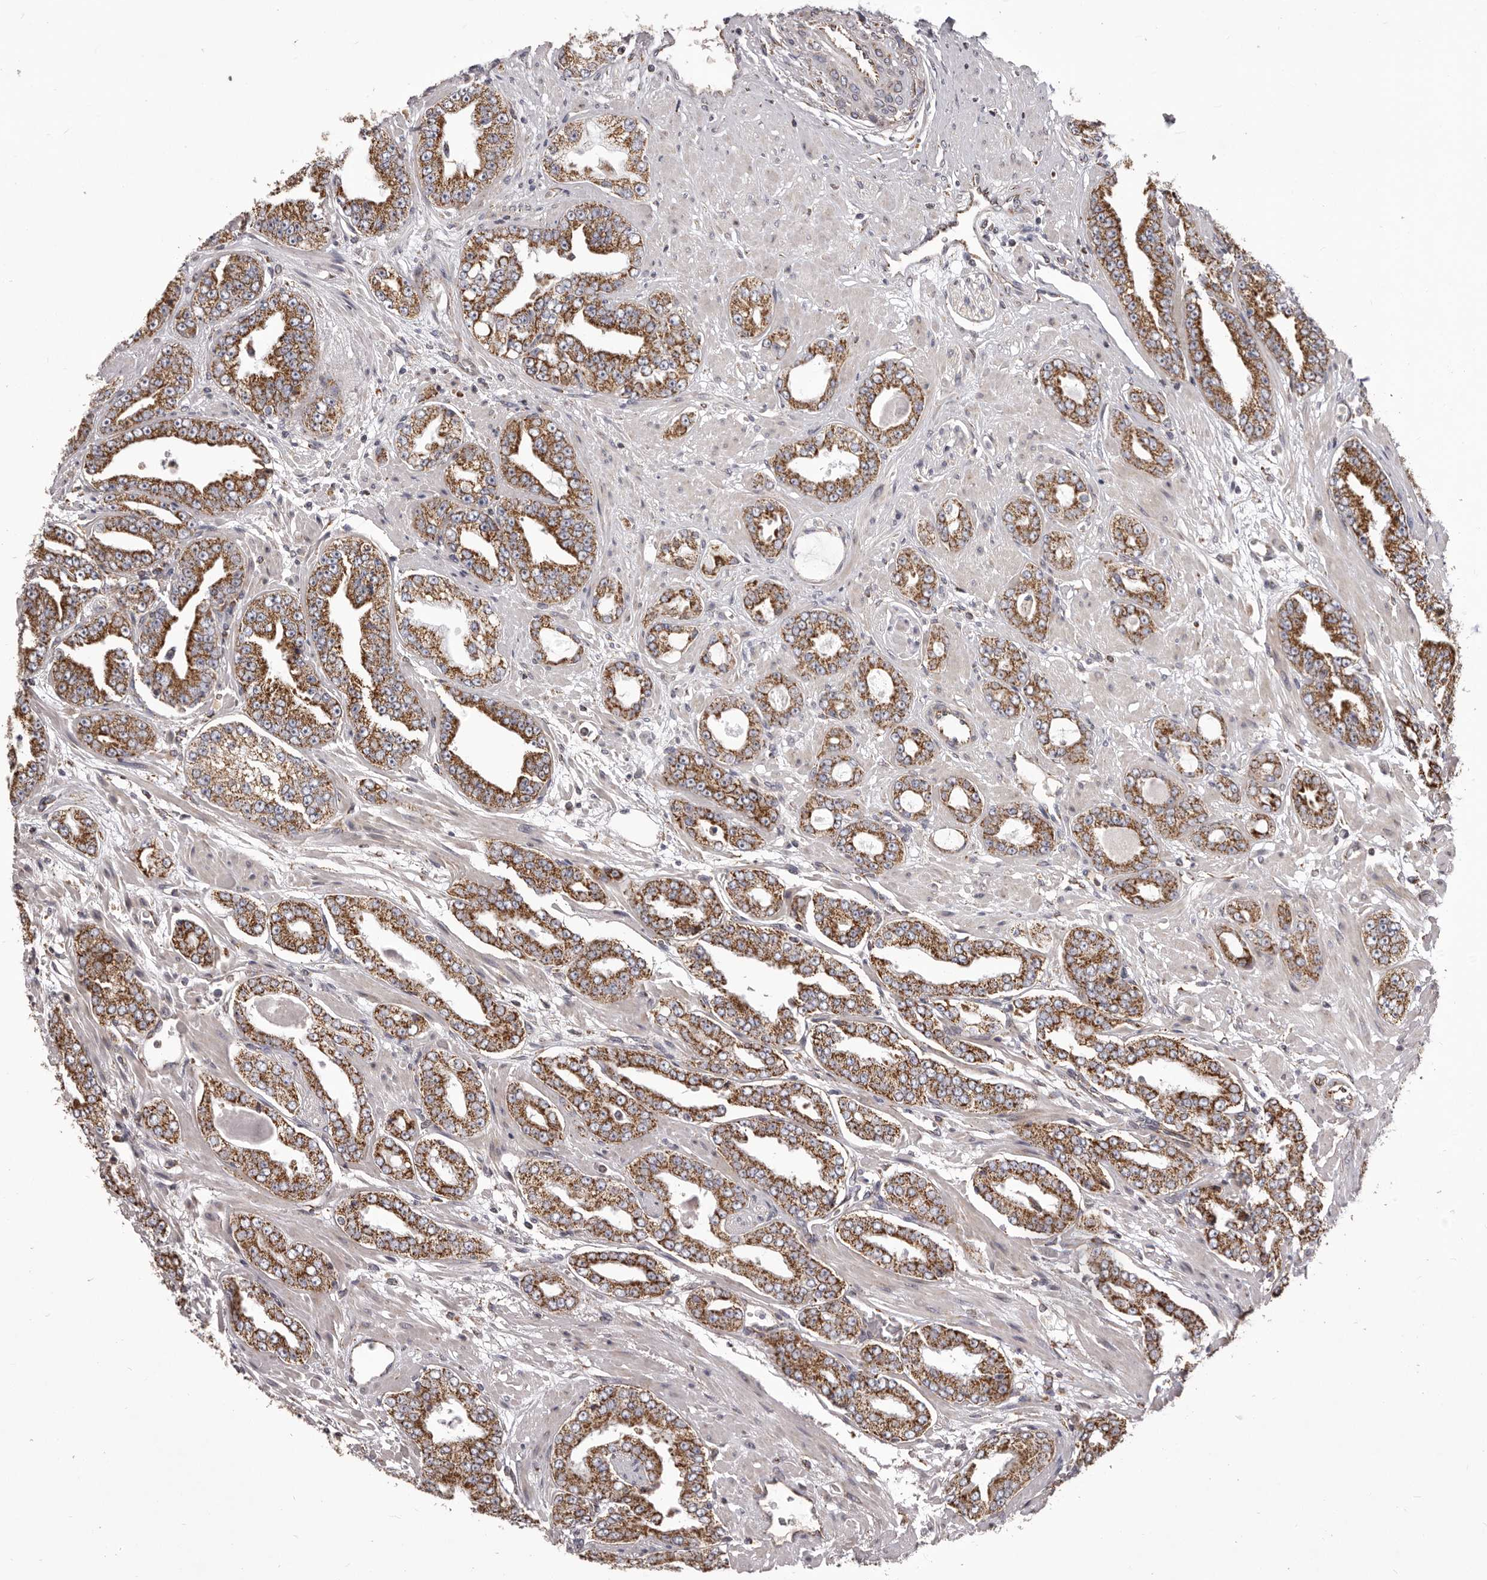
{"staining": {"intensity": "strong", "quantity": ">75%", "location": "cytoplasmic/membranous"}, "tissue": "prostate cancer", "cell_type": "Tumor cells", "image_type": "cancer", "snomed": [{"axis": "morphology", "description": "Adenocarcinoma, High grade"}, {"axis": "topography", "description": "Prostate"}], "caption": "This photomicrograph shows IHC staining of human adenocarcinoma (high-grade) (prostate), with high strong cytoplasmic/membranous staining in approximately >75% of tumor cells.", "gene": "CHRM2", "patient": {"sex": "male", "age": 71}}